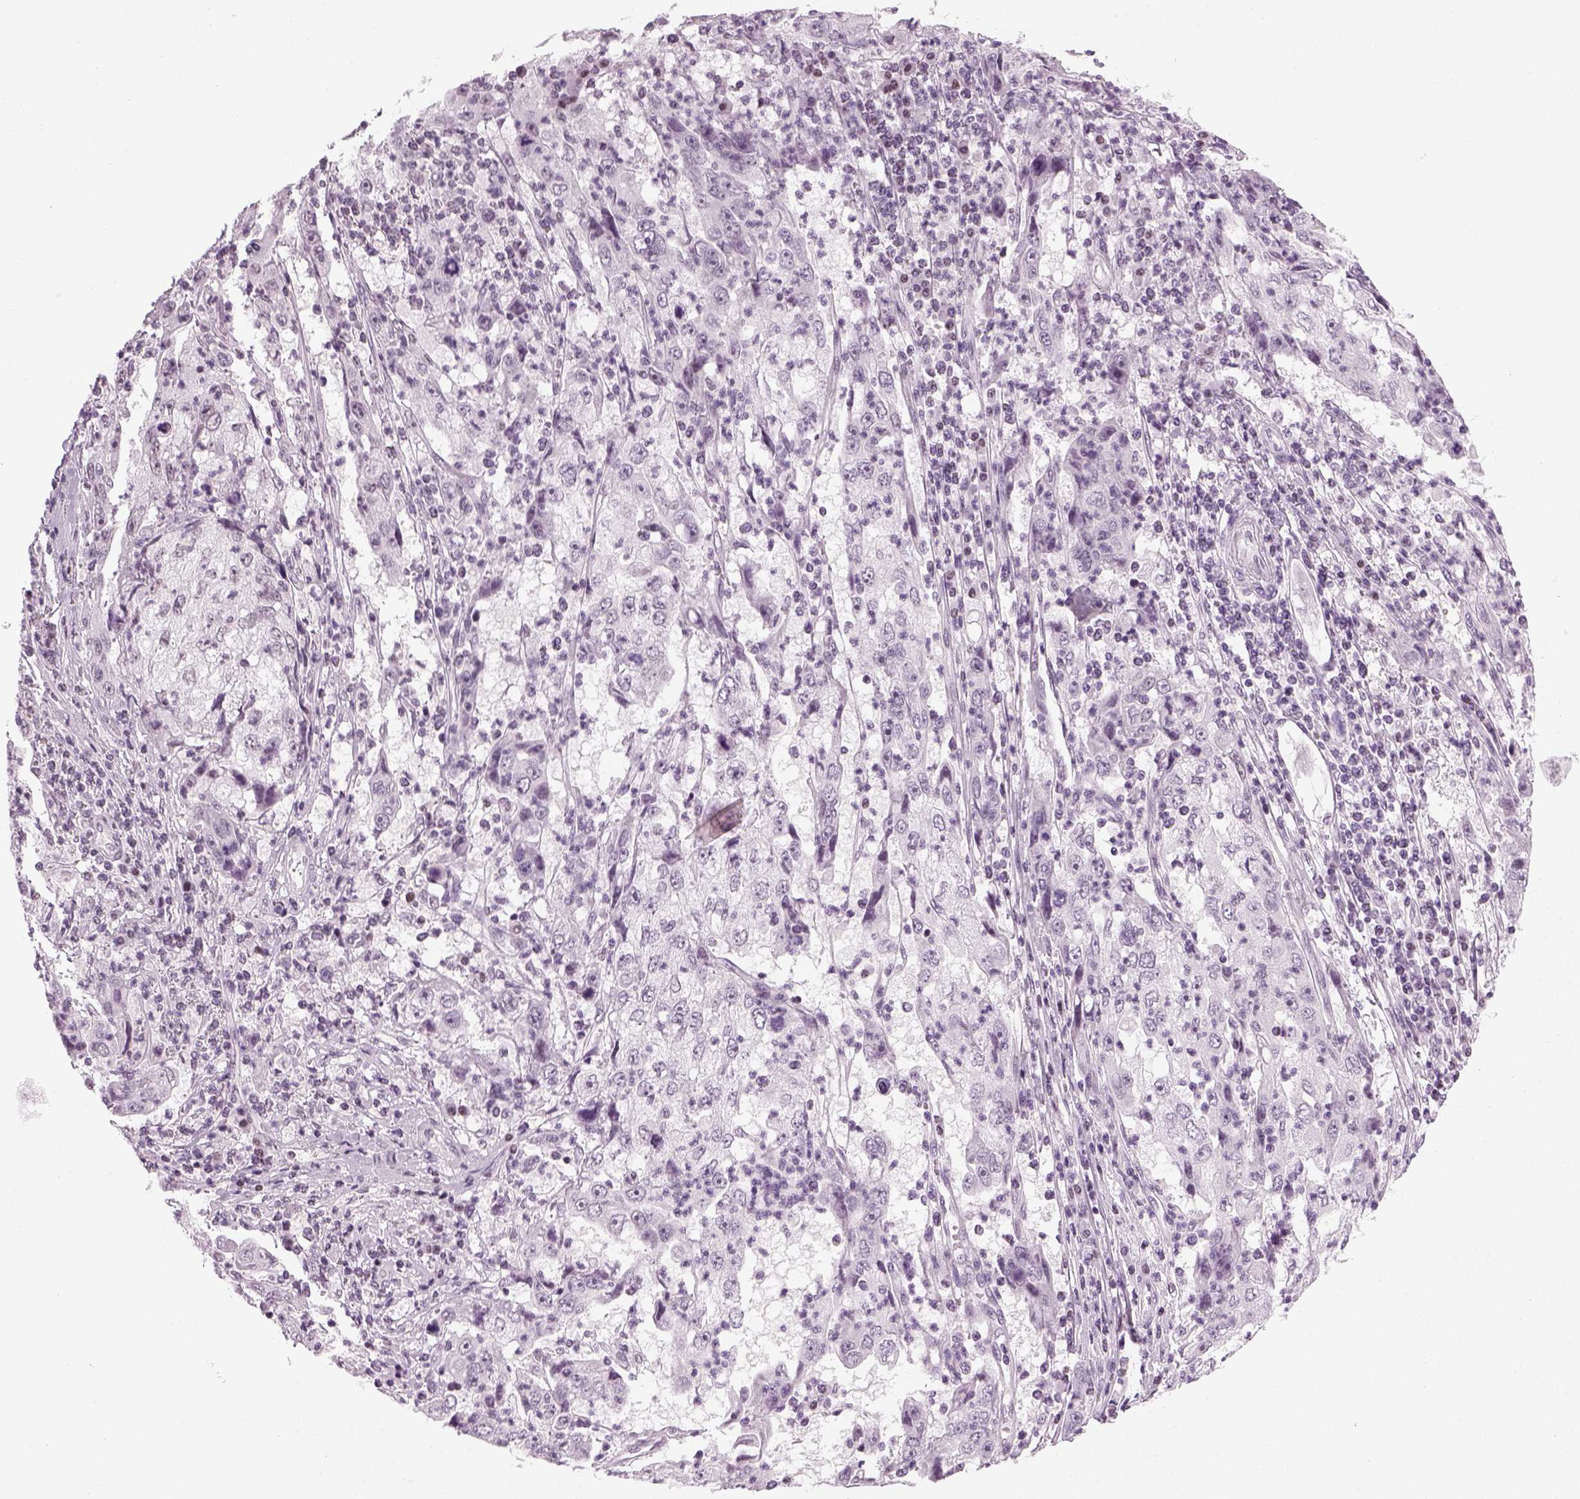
{"staining": {"intensity": "negative", "quantity": "none", "location": "none"}, "tissue": "cervical cancer", "cell_type": "Tumor cells", "image_type": "cancer", "snomed": [{"axis": "morphology", "description": "Squamous cell carcinoma, NOS"}, {"axis": "topography", "description": "Cervix"}], "caption": "This histopathology image is of cervical cancer stained with immunohistochemistry (IHC) to label a protein in brown with the nuclei are counter-stained blue. There is no positivity in tumor cells. (DAB (3,3'-diaminobenzidine) IHC with hematoxylin counter stain).", "gene": "KCNG2", "patient": {"sex": "female", "age": 36}}